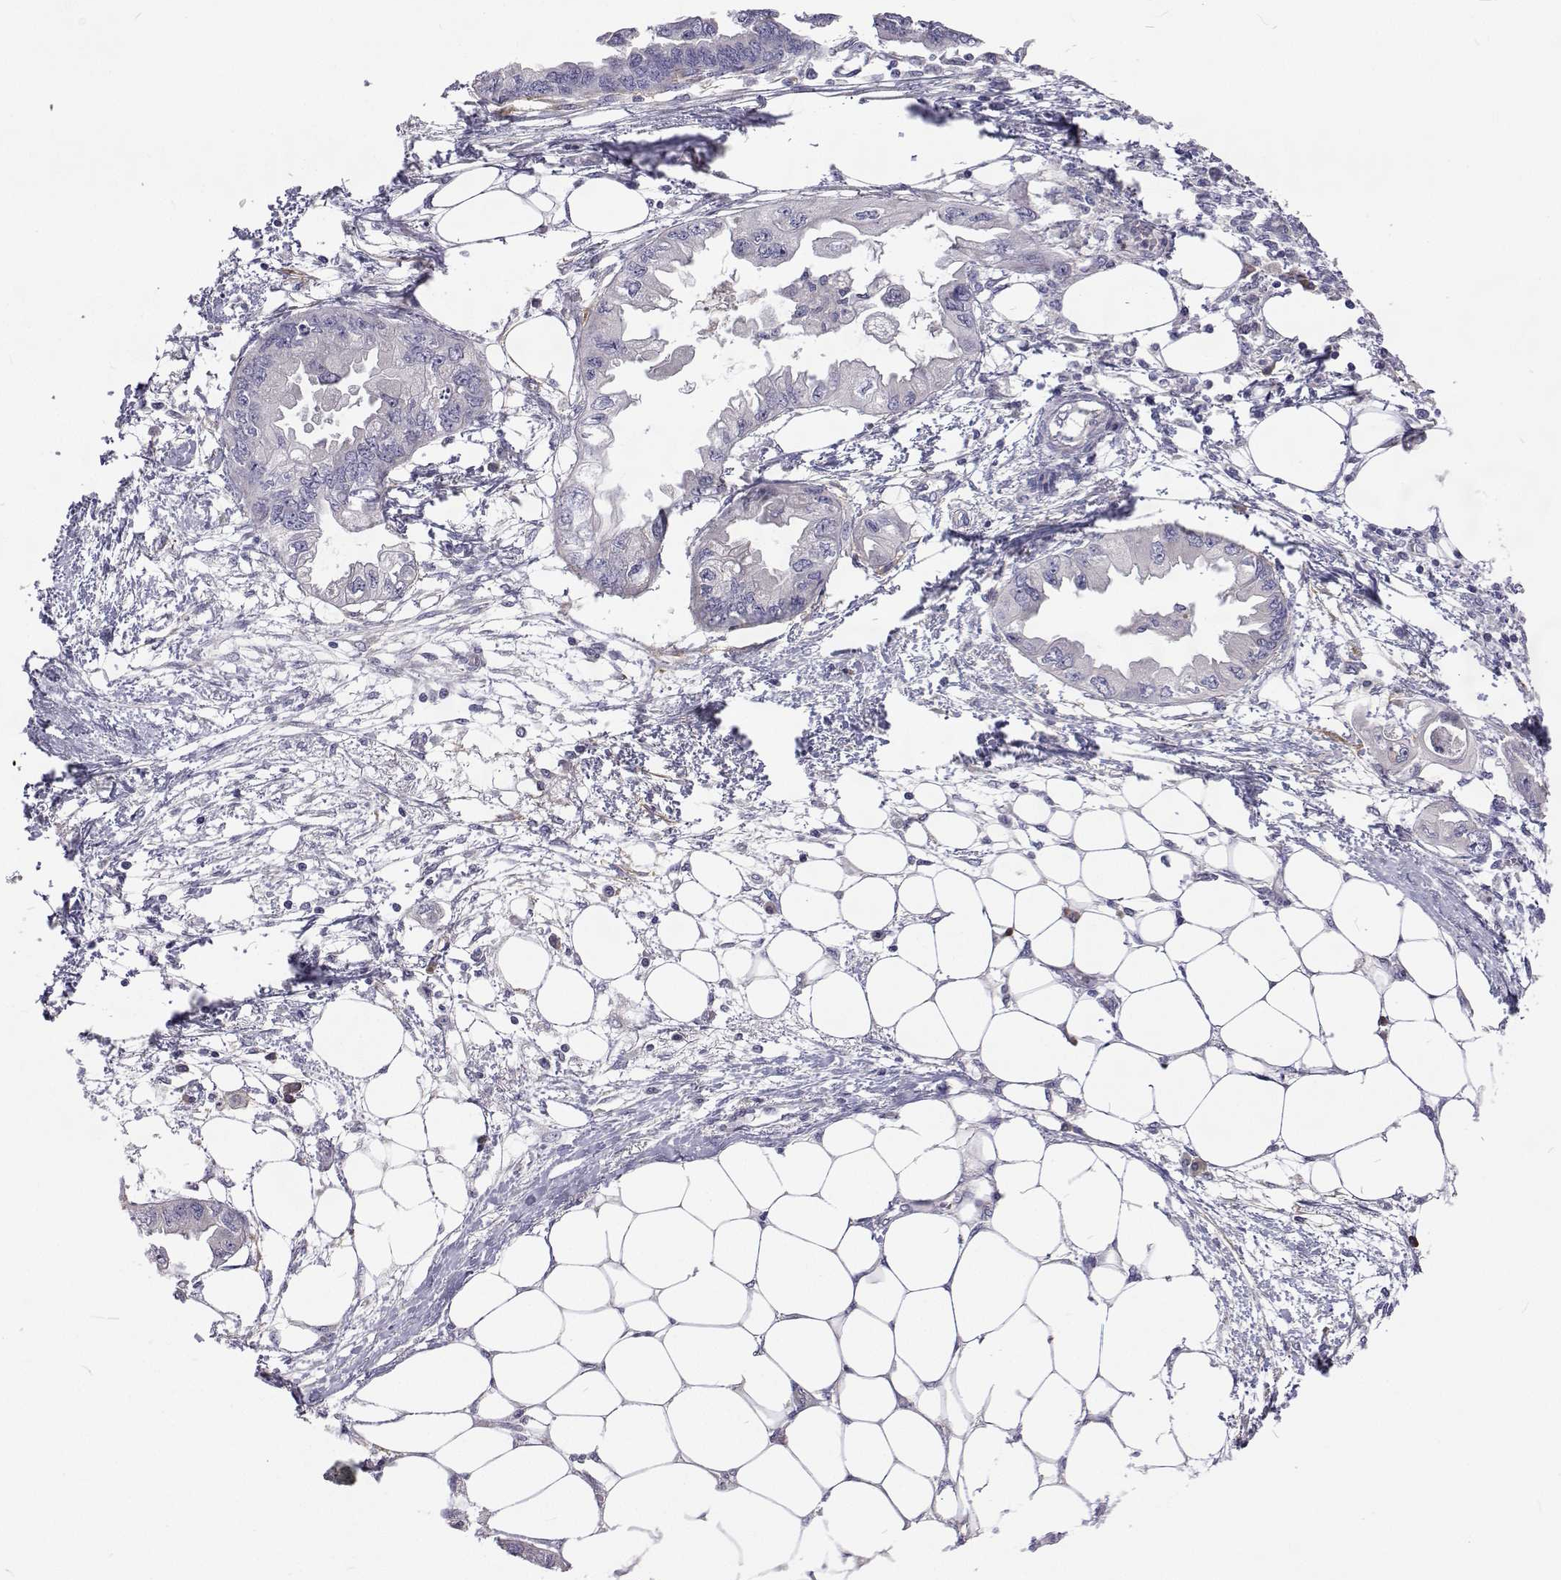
{"staining": {"intensity": "negative", "quantity": "none", "location": "none"}, "tissue": "endometrial cancer", "cell_type": "Tumor cells", "image_type": "cancer", "snomed": [{"axis": "morphology", "description": "Adenocarcinoma, NOS"}, {"axis": "morphology", "description": "Adenocarcinoma, metastatic, NOS"}, {"axis": "topography", "description": "Adipose tissue"}, {"axis": "topography", "description": "Endometrium"}], "caption": "A high-resolution image shows immunohistochemistry (IHC) staining of endometrial cancer, which reveals no significant staining in tumor cells.", "gene": "NPR3", "patient": {"sex": "female", "age": 67}}